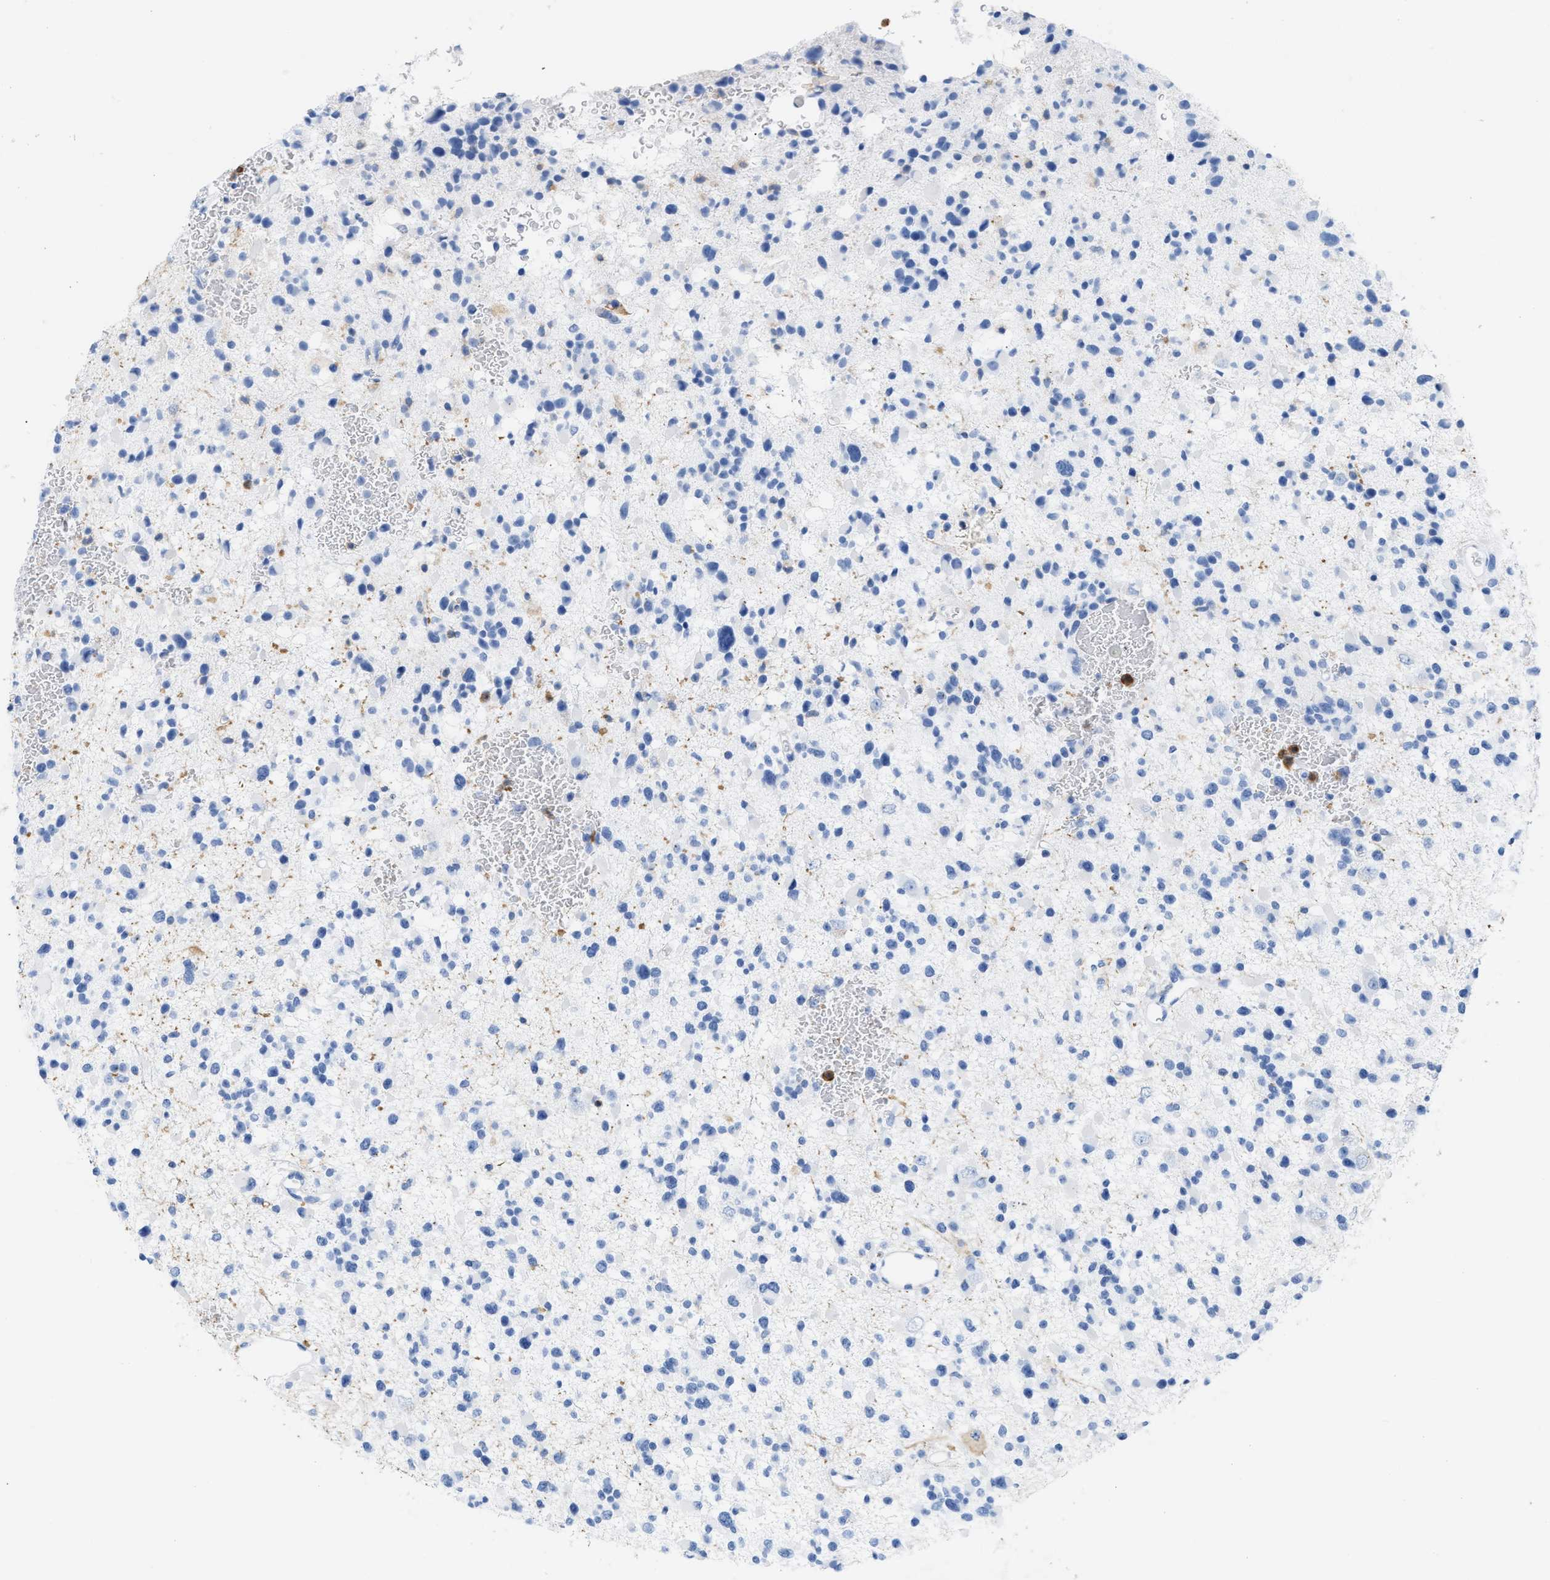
{"staining": {"intensity": "negative", "quantity": "none", "location": "none"}, "tissue": "glioma", "cell_type": "Tumor cells", "image_type": "cancer", "snomed": [{"axis": "morphology", "description": "Glioma, malignant, Low grade"}, {"axis": "topography", "description": "Brain"}], "caption": "Protein analysis of low-grade glioma (malignant) displays no significant staining in tumor cells.", "gene": "LCP1", "patient": {"sex": "female", "age": 22}}